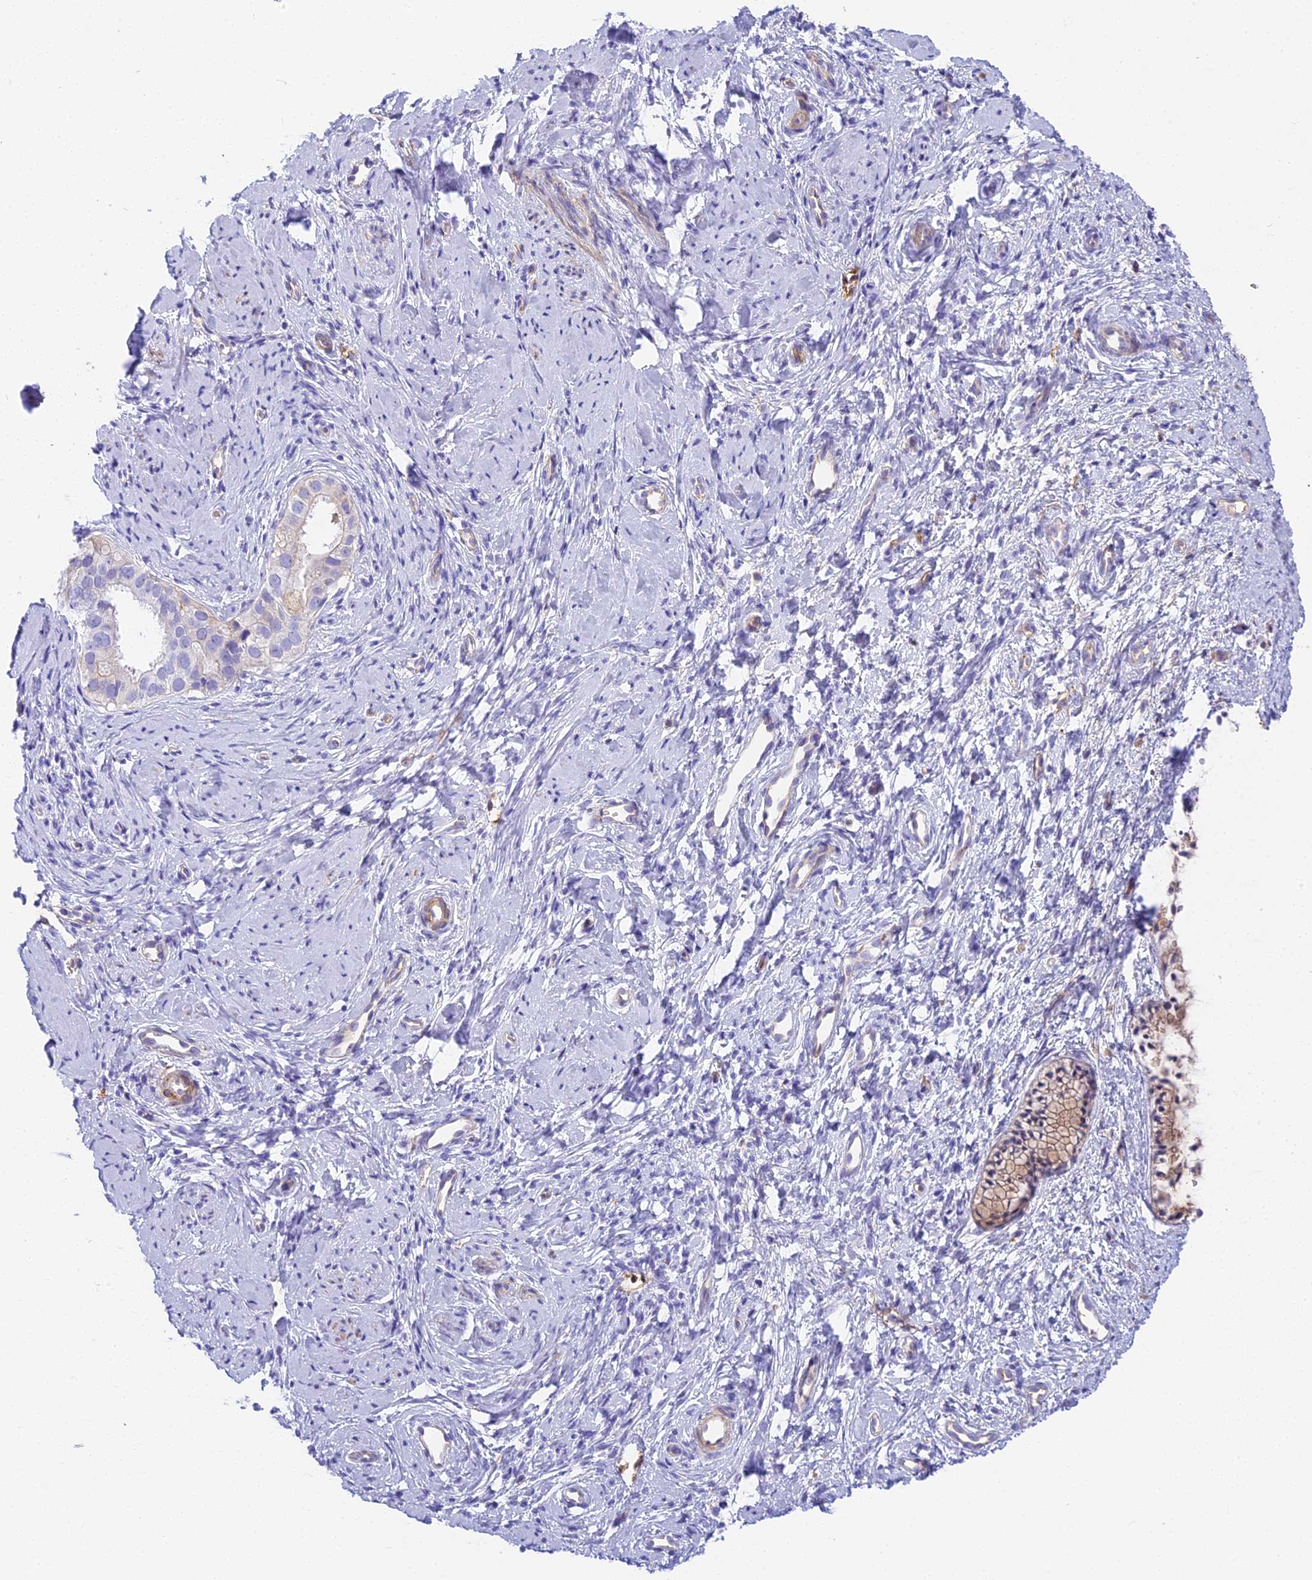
{"staining": {"intensity": "weak", "quantity": ">75%", "location": "cytoplasmic/membranous"}, "tissue": "cervix", "cell_type": "Glandular cells", "image_type": "normal", "snomed": [{"axis": "morphology", "description": "Normal tissue, NOS"}, {"axis": "topography", "description": "Cervix"}], "caption": "This photomicrograph shows benign cervix stained with immunohistochemistry (IHC) to label a protein in brown. The cytoplasmic/membranous of glandular cells show weak positivity for the protein. Nuclei are counter-stained blue.", "gene": "HOMER3", "patient": {"sex": "female", "age": 57}}